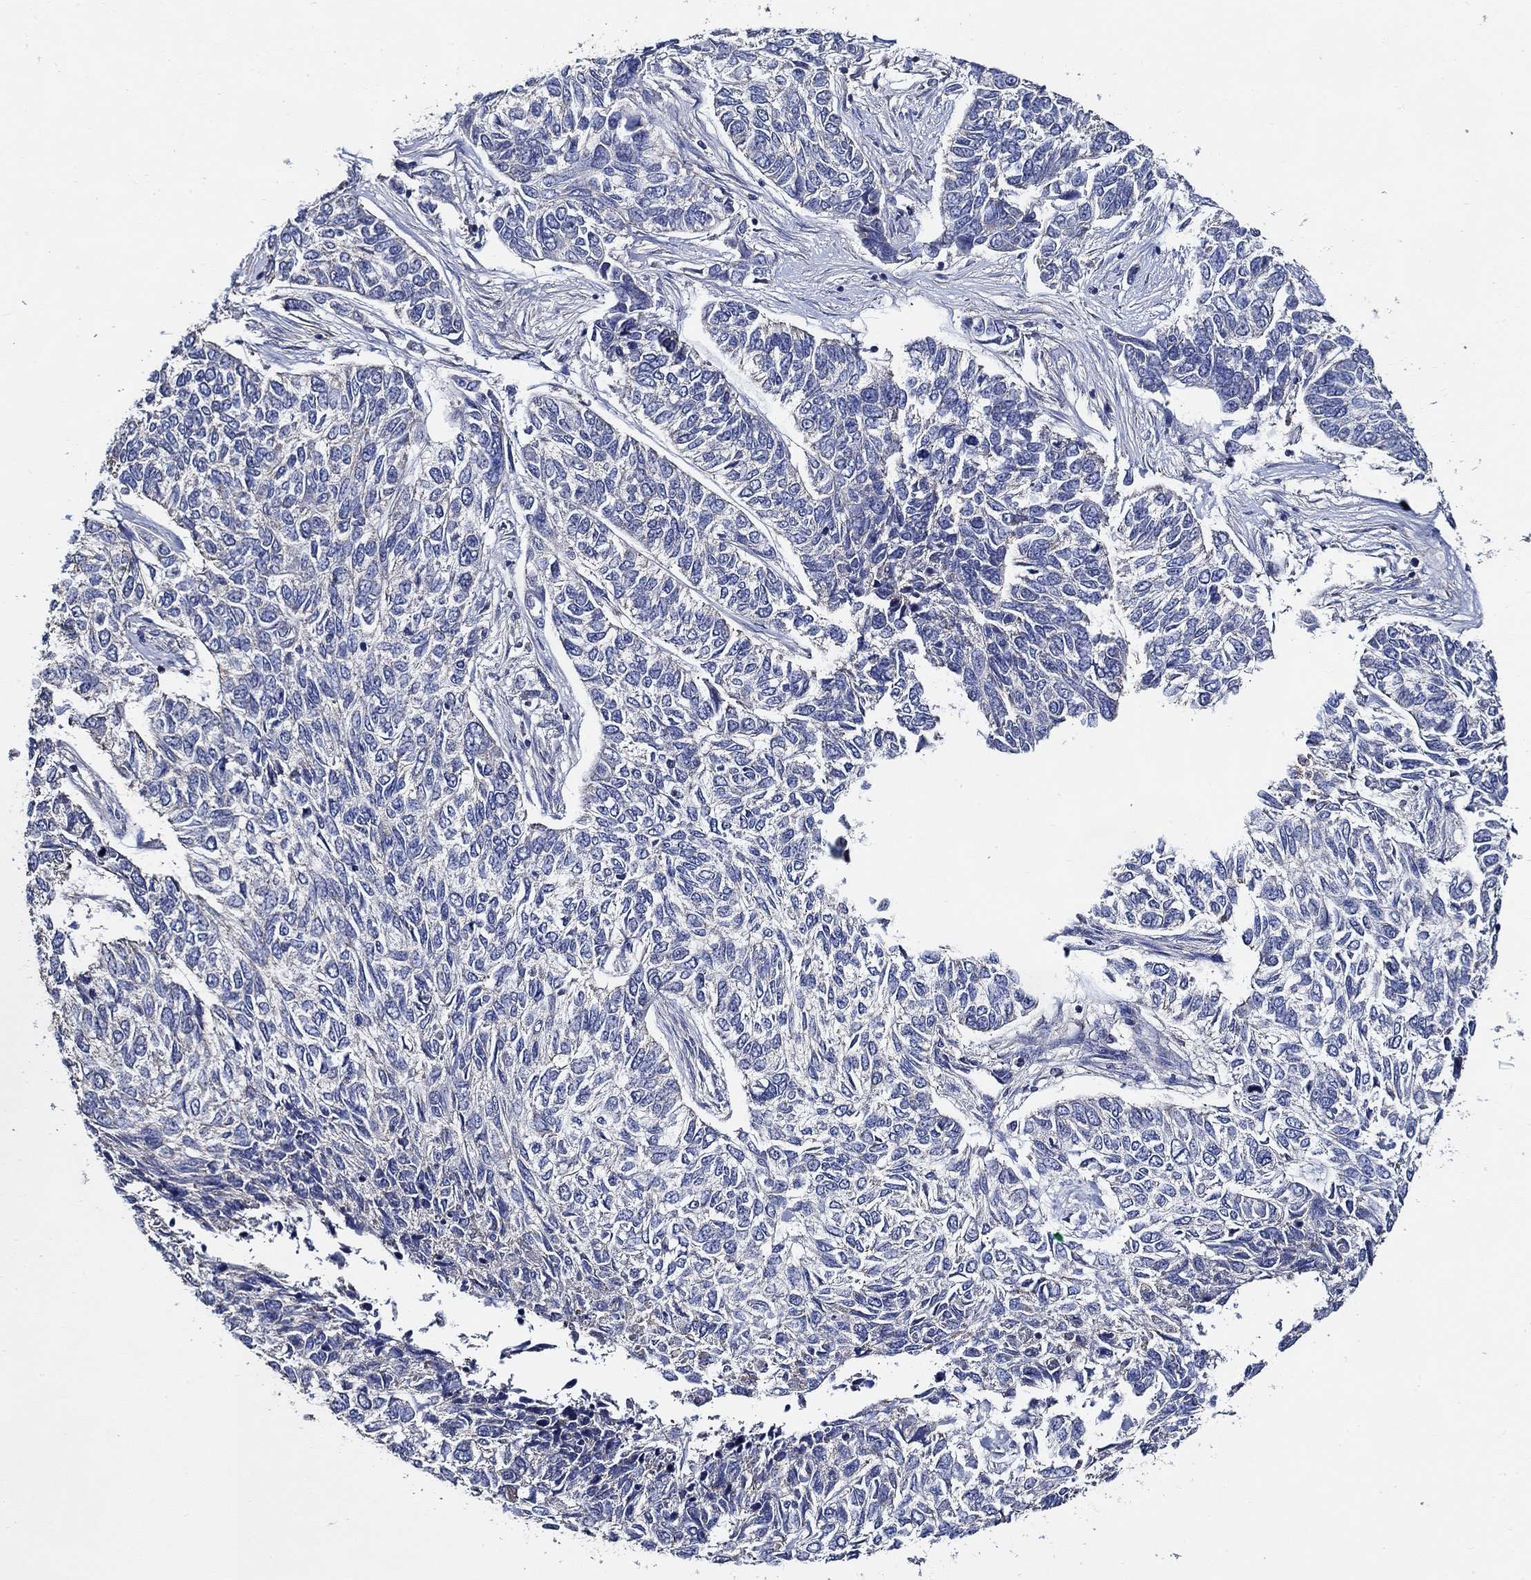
{"staining": {"intensity": "negative", "quantity": "none", "location": "none"}, "tissue": "skin cancer", "cell_type": "Tumor cells", "image_type": "cancer", "snomed": [{"axis": "morphology", "description": "Basal cell carcinoma"}, {"axis": "topography", "description": "Skin"}], "caption": "Immunohistochemistry histopathology image of neoplastic tissue: human basal cell carcinoma (skin) stained with DAB displays no significant protein expression in tumor cells.", "gene": "WDR53", "patient": {"sex": "female", "age": 65}}